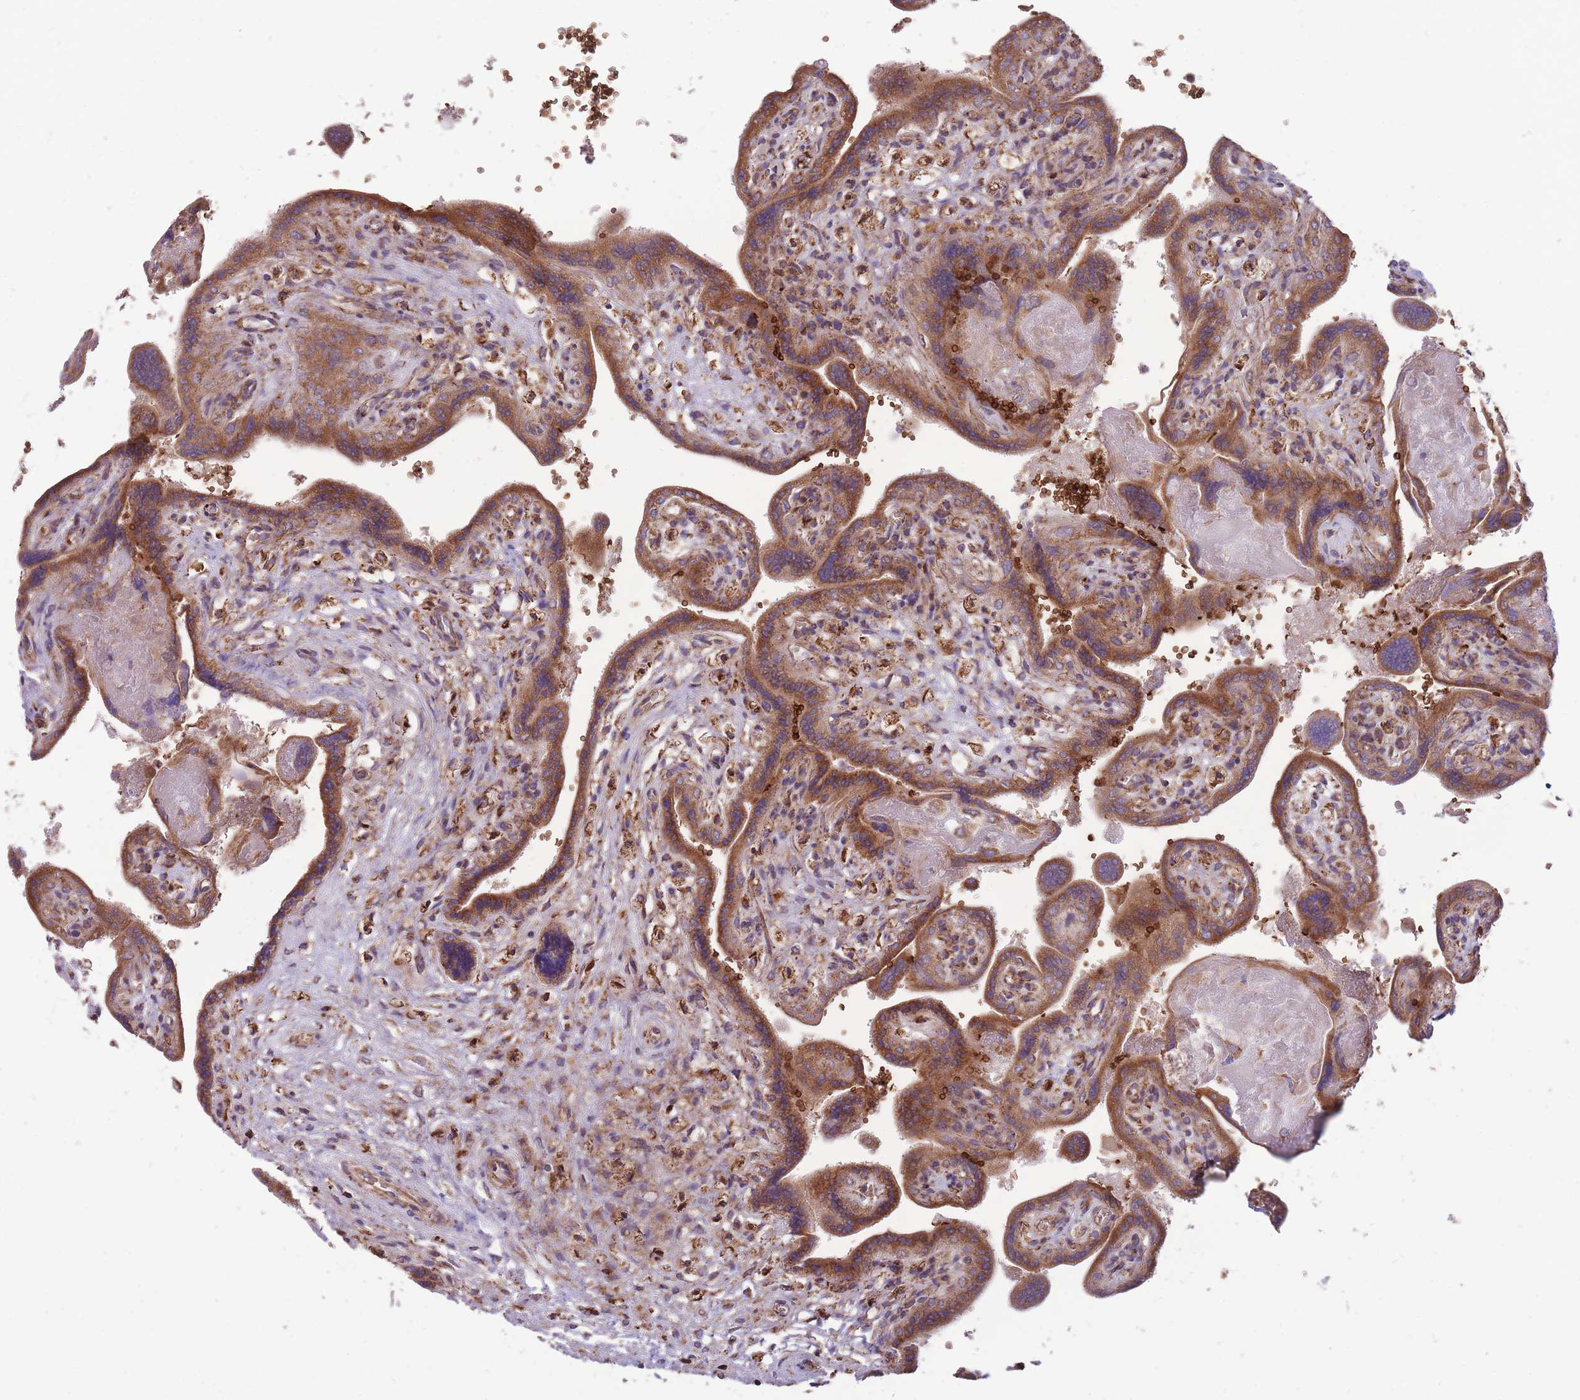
{"staining": {"intensity": "moderate", "quantity": ">75%", "location": "cytoplasmic/membranous"}, "tissue": "placenta", "cell_type": "Trophoblastic cells", "image_type": "normal", "snomed": [{"axis": "morphology", "description": "Normal tissue, NOS"}, {"axis": "topography", "description": "Placenta"}], "caption": "Immunohistochemistry (IHC) staining of benign placenta, which reveals medium levels of moderate cytoplasmic/membranous staining in approximately >75% of trophoblastic cells indicating moderate cytoplasmic/membranous protein positivity. The staining was performed using DAB (3,3'-diaminobenzidine) (brown) for protein detection and nuclei were counterstained in hematoxylin (blue).", "gene": "ANKRD10", "patient": {"sex": "female", "age": 37}}